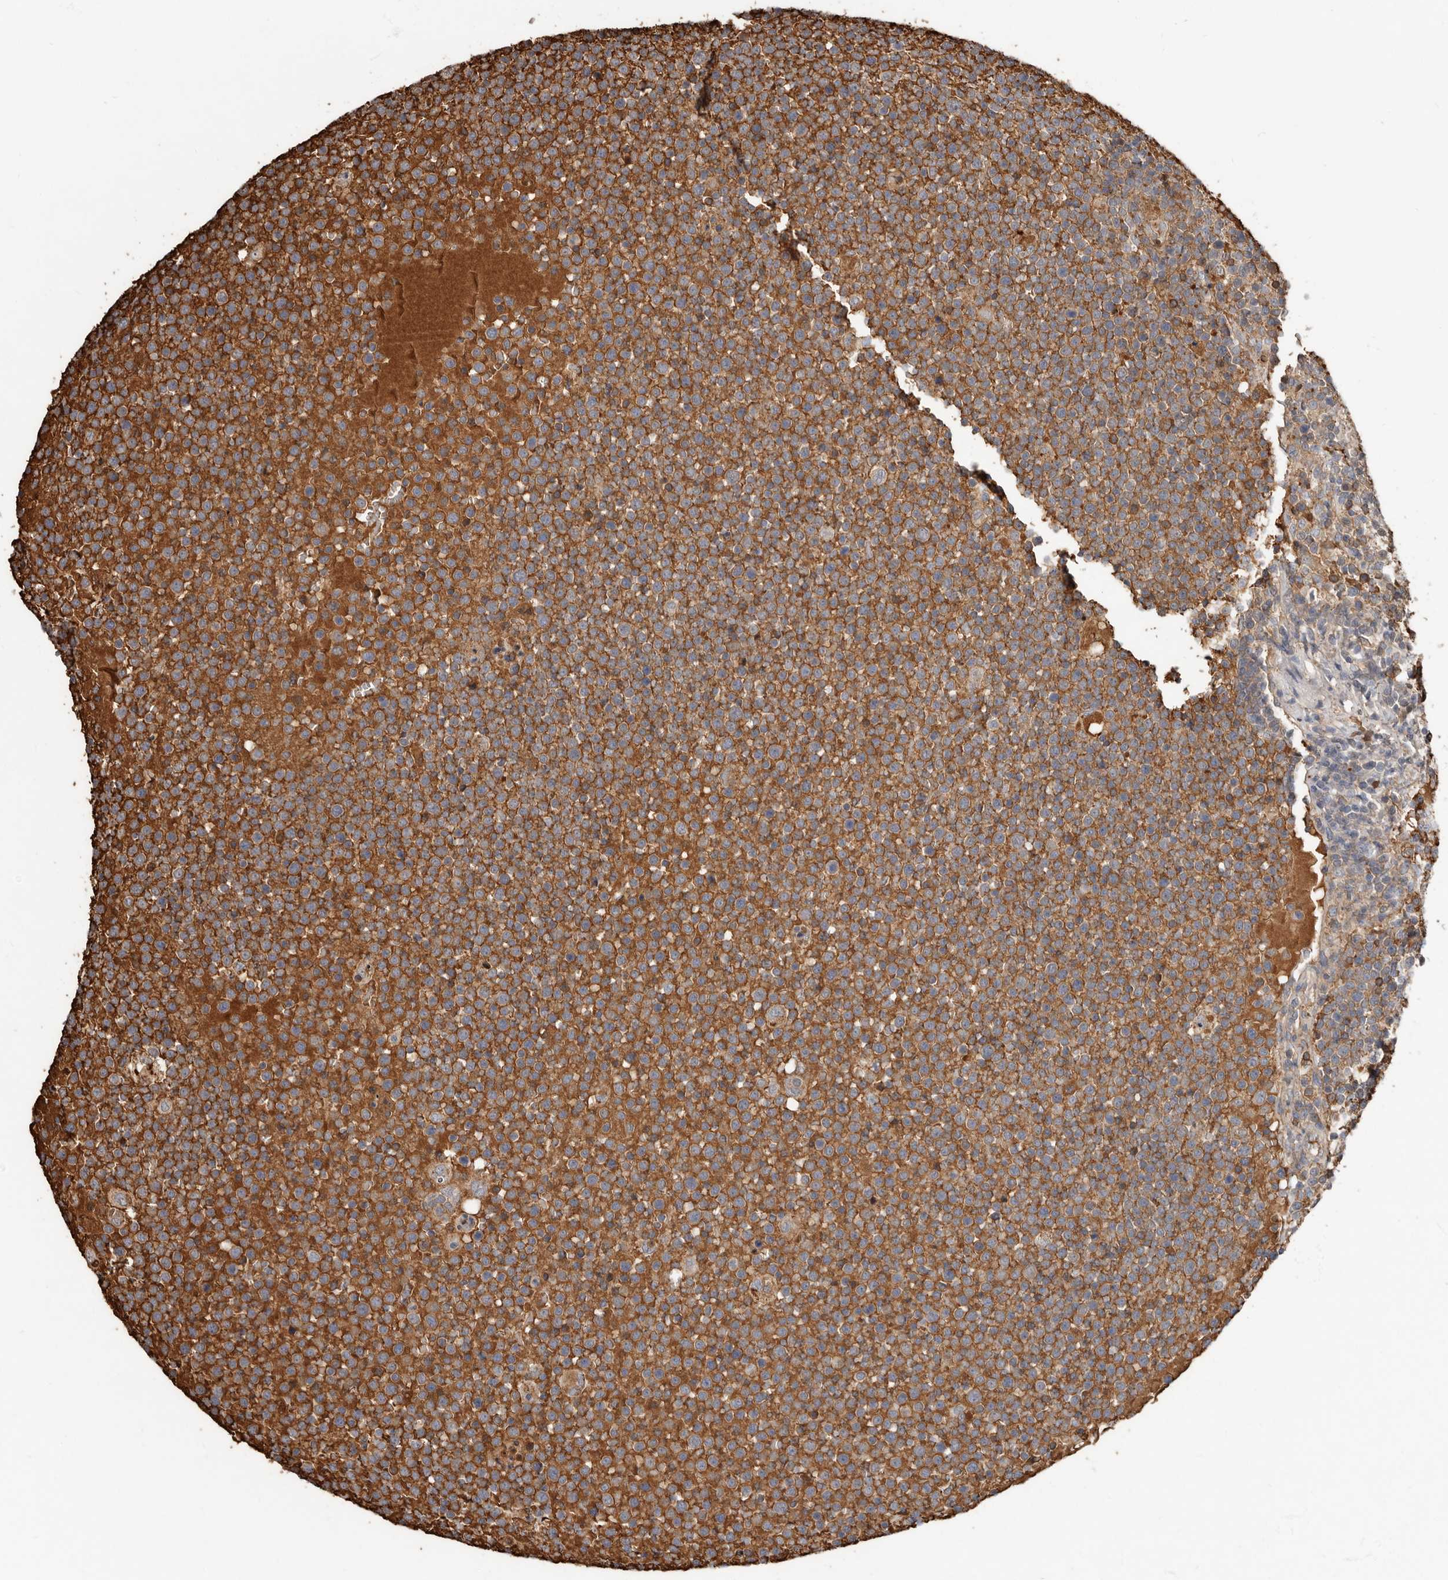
{"staining": {"intensity": "weak", "quantity": "25%-75%", "location": "cytoplasmic/membranous"}, "tissue": "lymphoma", "cell_type": "Tumor cells", "image_type": "cancer", "snomed": [{"axis": "morphology", "description": "Malignant lymphoma, non-Hodgkin's type, High grade"}, {"axis": "topography", "description": "Lymph node"}], "caption": "Protein expression analysis of human lymphoma reveals weak cytoplasmic/membranous positivity in about 25%-75% of tumor cells.", "gene": "LRGUK", "patient": {"sex": "male", "age": 61}}